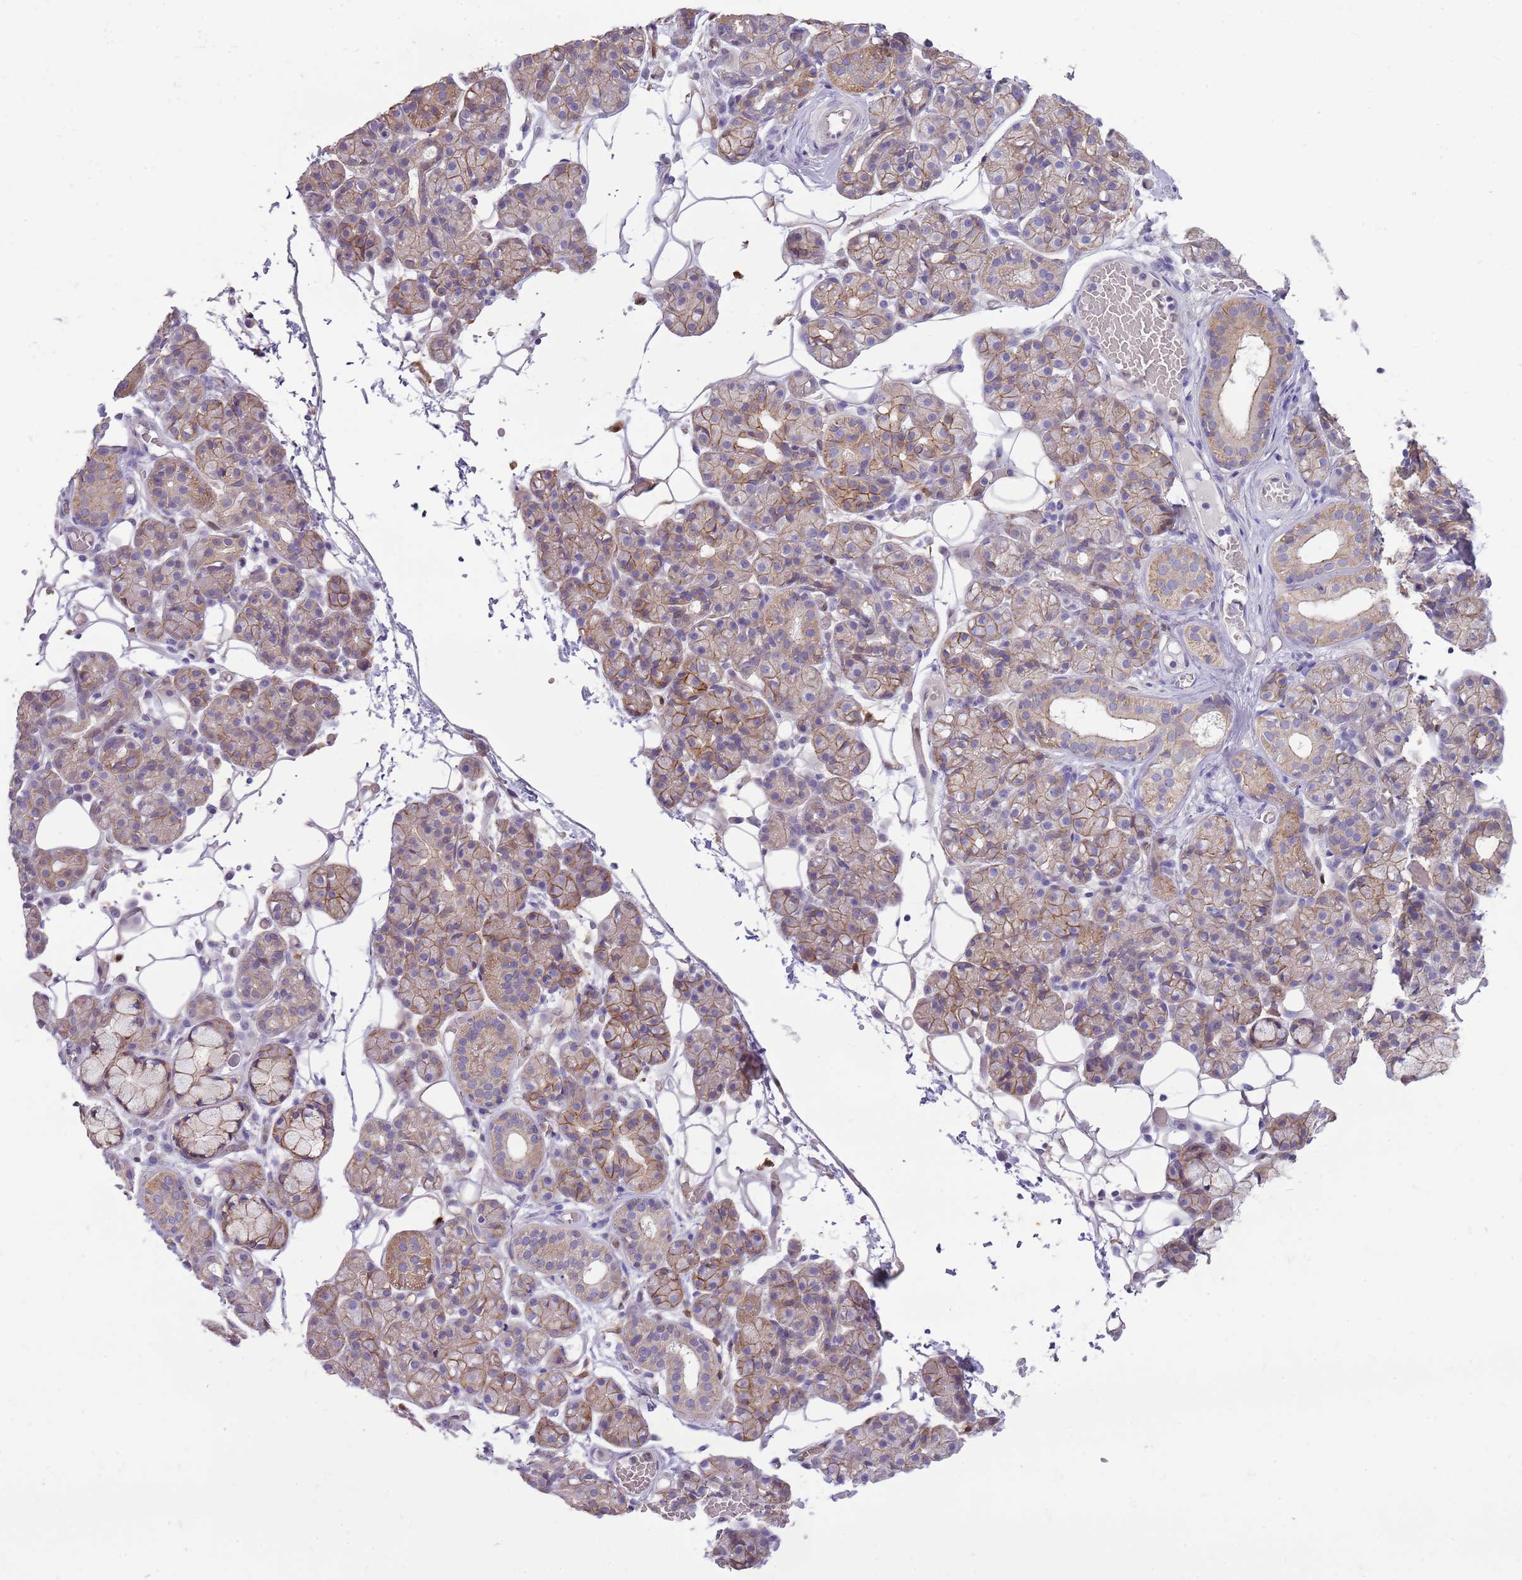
{"staining": {"intensity": "moderate", "quantity": "25%-75%", "location": "cytoplasmic/membranous"}, "tissue": "salivary gland", "cell_type": "Glandular cells", "image_type": "normal", "snomed": [{"axis": "morphology", "description": "Normal tissue, NOS"}, {"axis": "topography", "description": "Salivary gland"}], "caption": "Immunohistochemistry (IHC) of normal salivary gland demonstrates medium levels of moderate cytoplasmic/membranous staining in about 25%-75% of glandular cells.", "gene": "WDR90", "patient": {"sex": "male", "age": 63}}